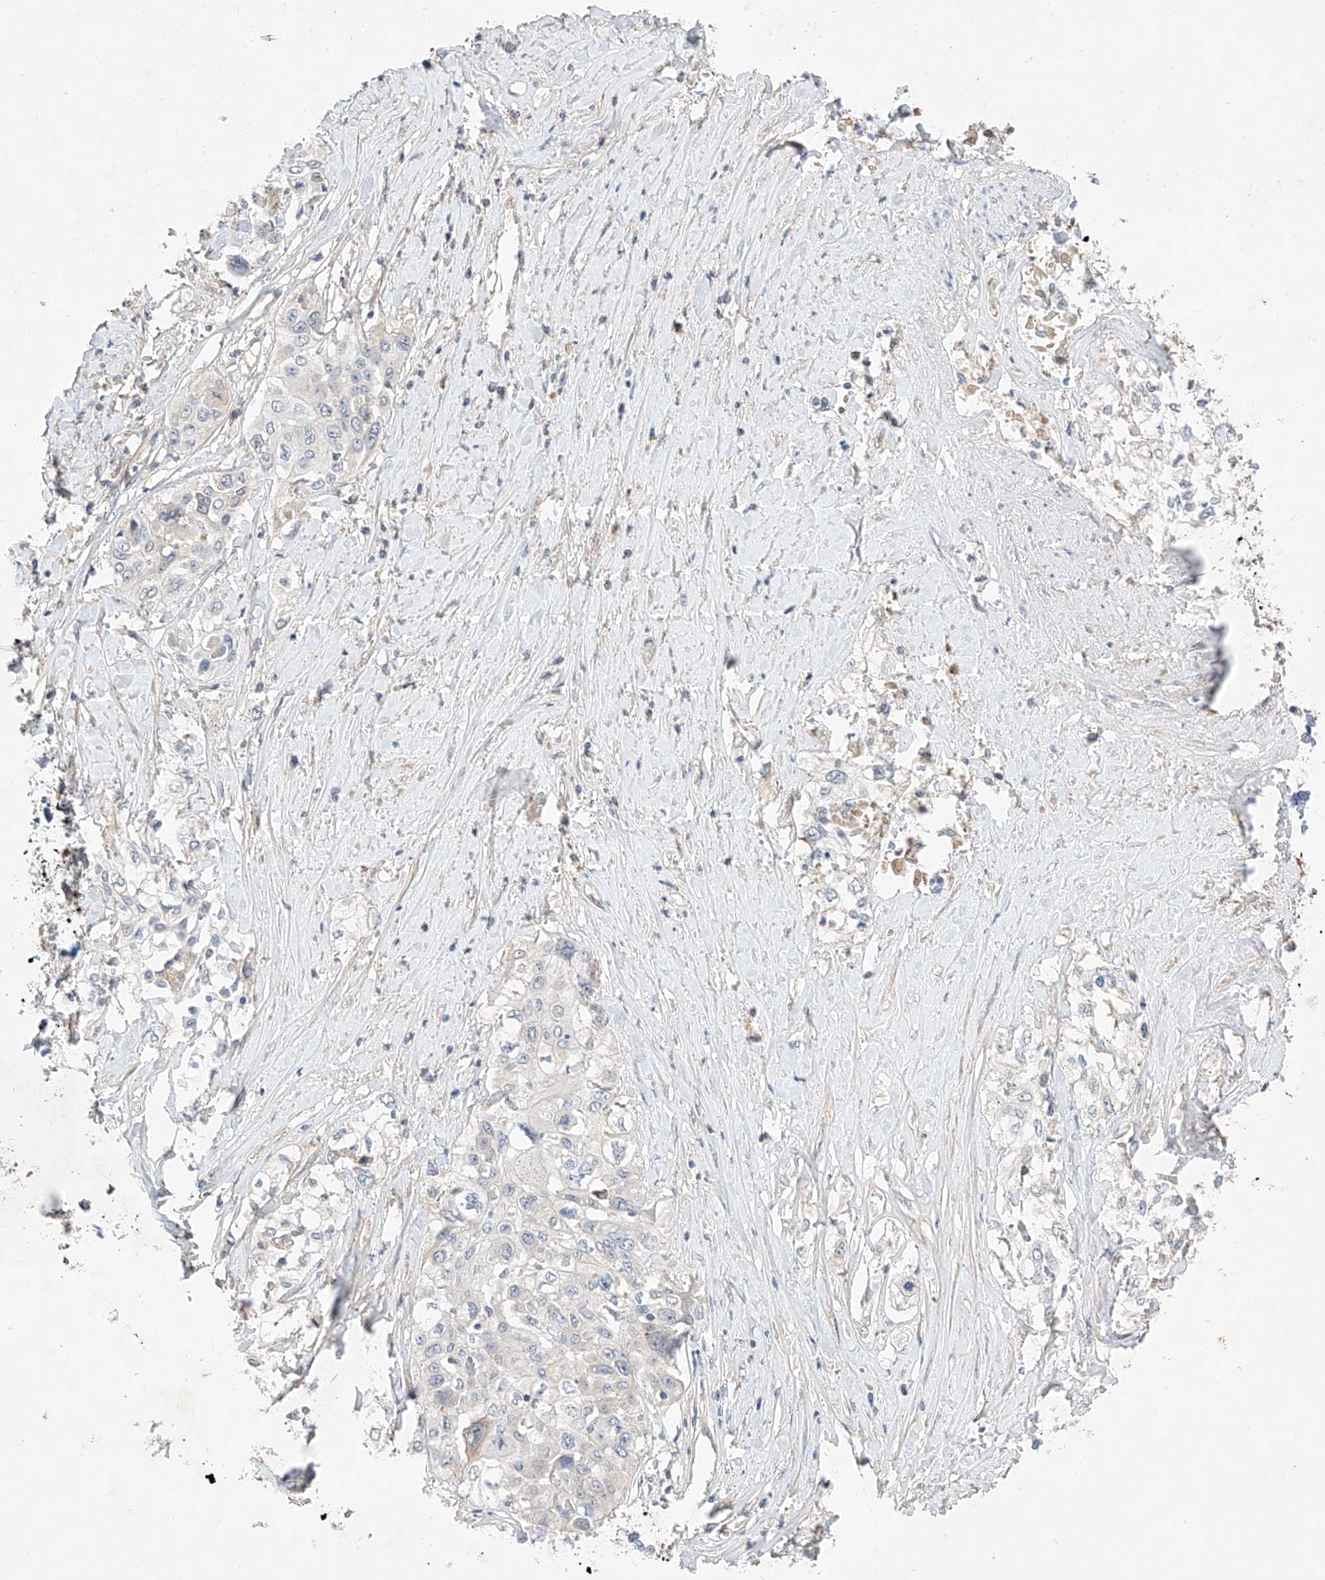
{"staining": {"intensity": "negative", "quantity": "none", "location": "none"}, "tissue": "cervical cancer", "cell_type": "Tumor cells", "image_type": "cancer", "snomed": [{"axis": "morphology", "description": "Squamous cell carcinoma, NOS"}, {"axis": "topography", "description": "Cervix"}], "caption": "A high-resolution photomicrograph shows immunohistochemistry (IHC) staining of squamous cell carcinoma (cervical), which displays no significant positivity in tumor cells. Nuclei are stained in blue.", "gene": "RUSC1", "patient": {"sex": "female", "age": 31}}